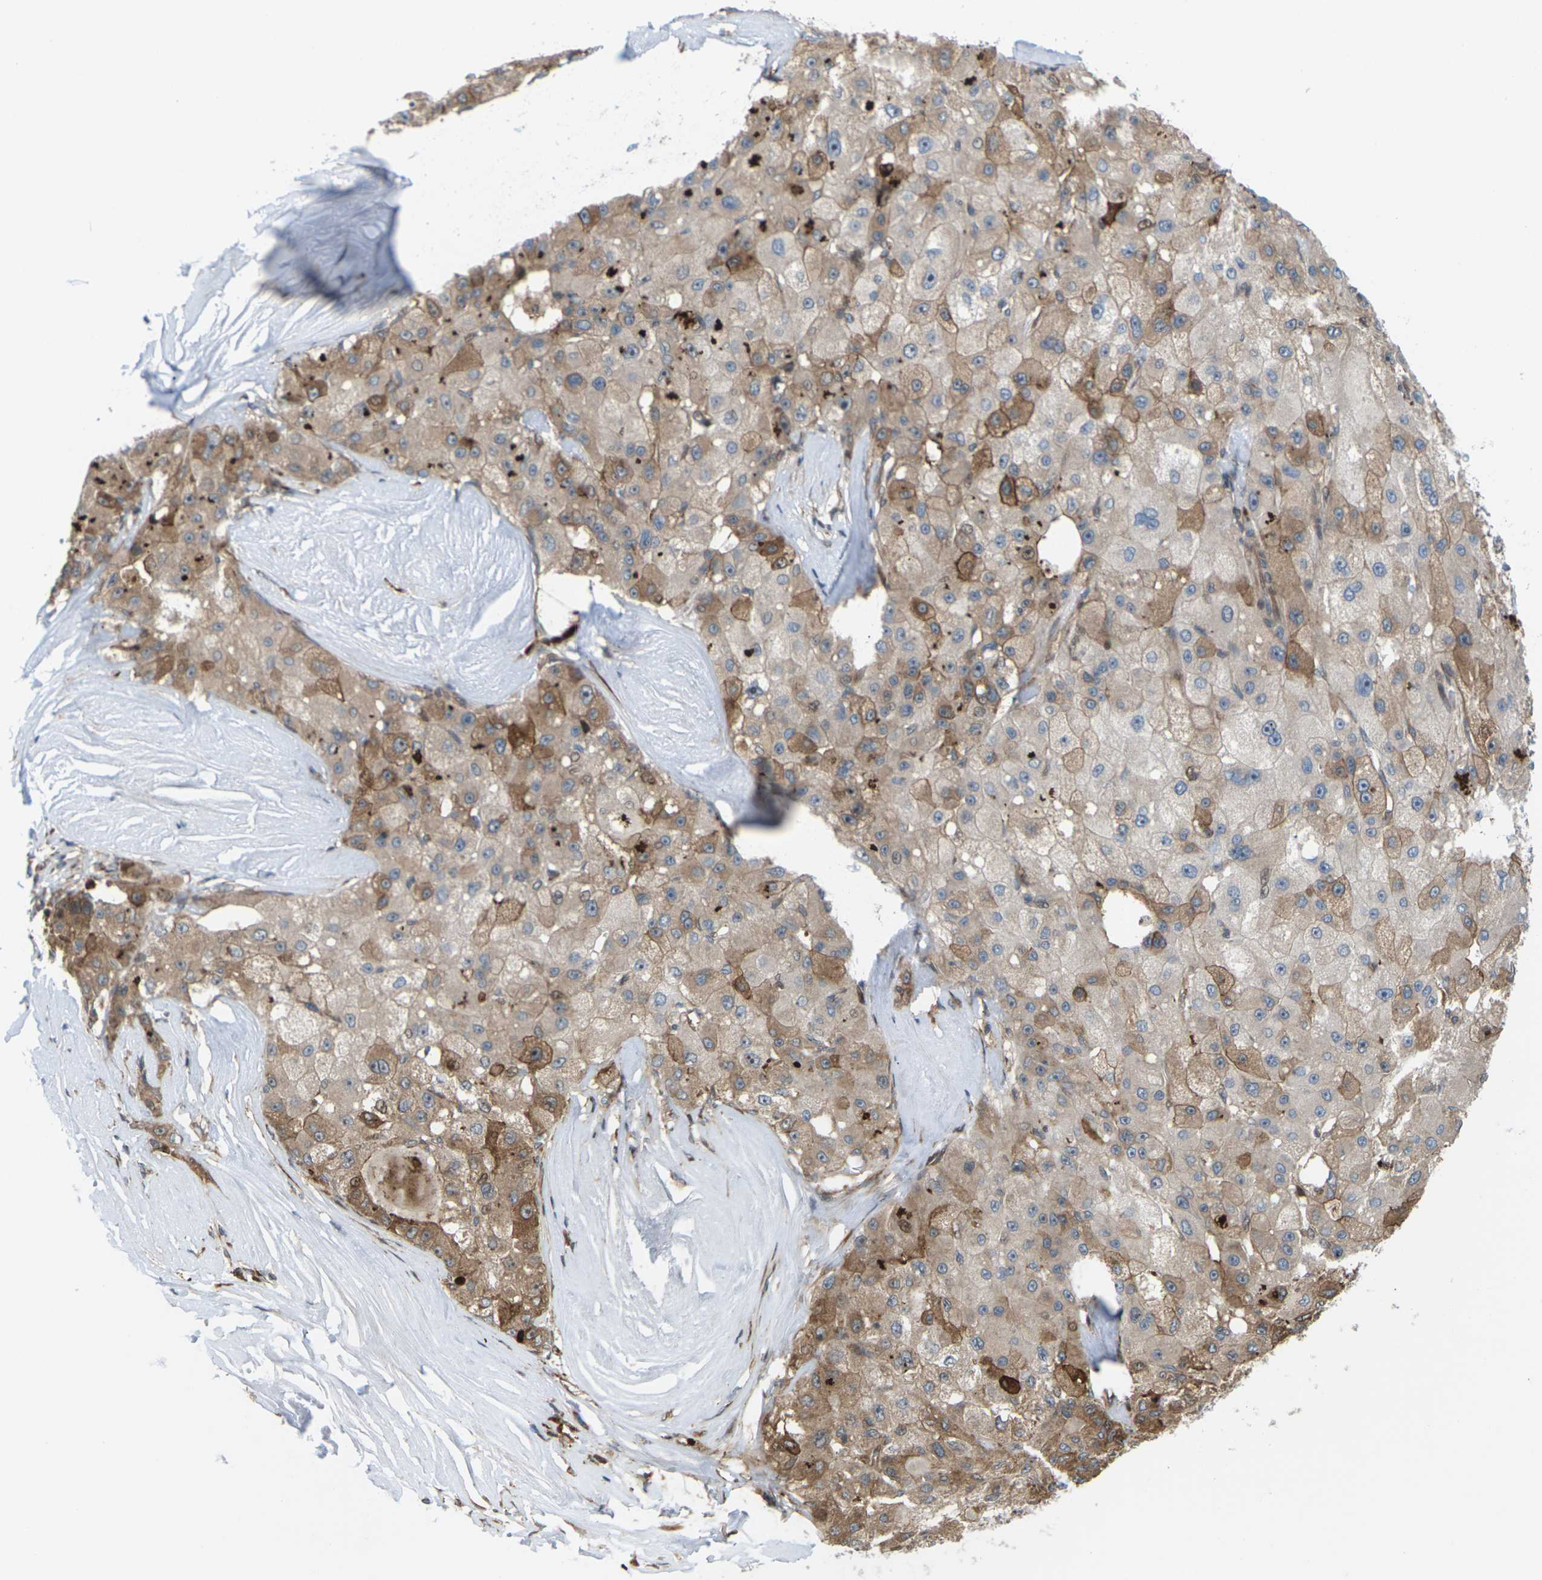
{"staining": {"intensity": "moderate", "quantity": ">75%", "location": "cytoplasmic/membranous,nuclear"}, "tissue": "liver cancer", "cell_type": "Tumor cells", "image_type": "cancer", "snomed": [{"axis": "morphology", "description": "Carcinoma, Hepatocellular, NOS"}, {"axis": "topography", "description": "Liver"}], "caption": "A micrograph showing moderate cytoplasmic/membranous and nuclear expression in about >75% of tumor cells in liver hepatocellular carcinoma, as visualized by brown immunohistochemical staining.", "gene": "ROBO1", "patient": {"sex": "male", "age": 80}}